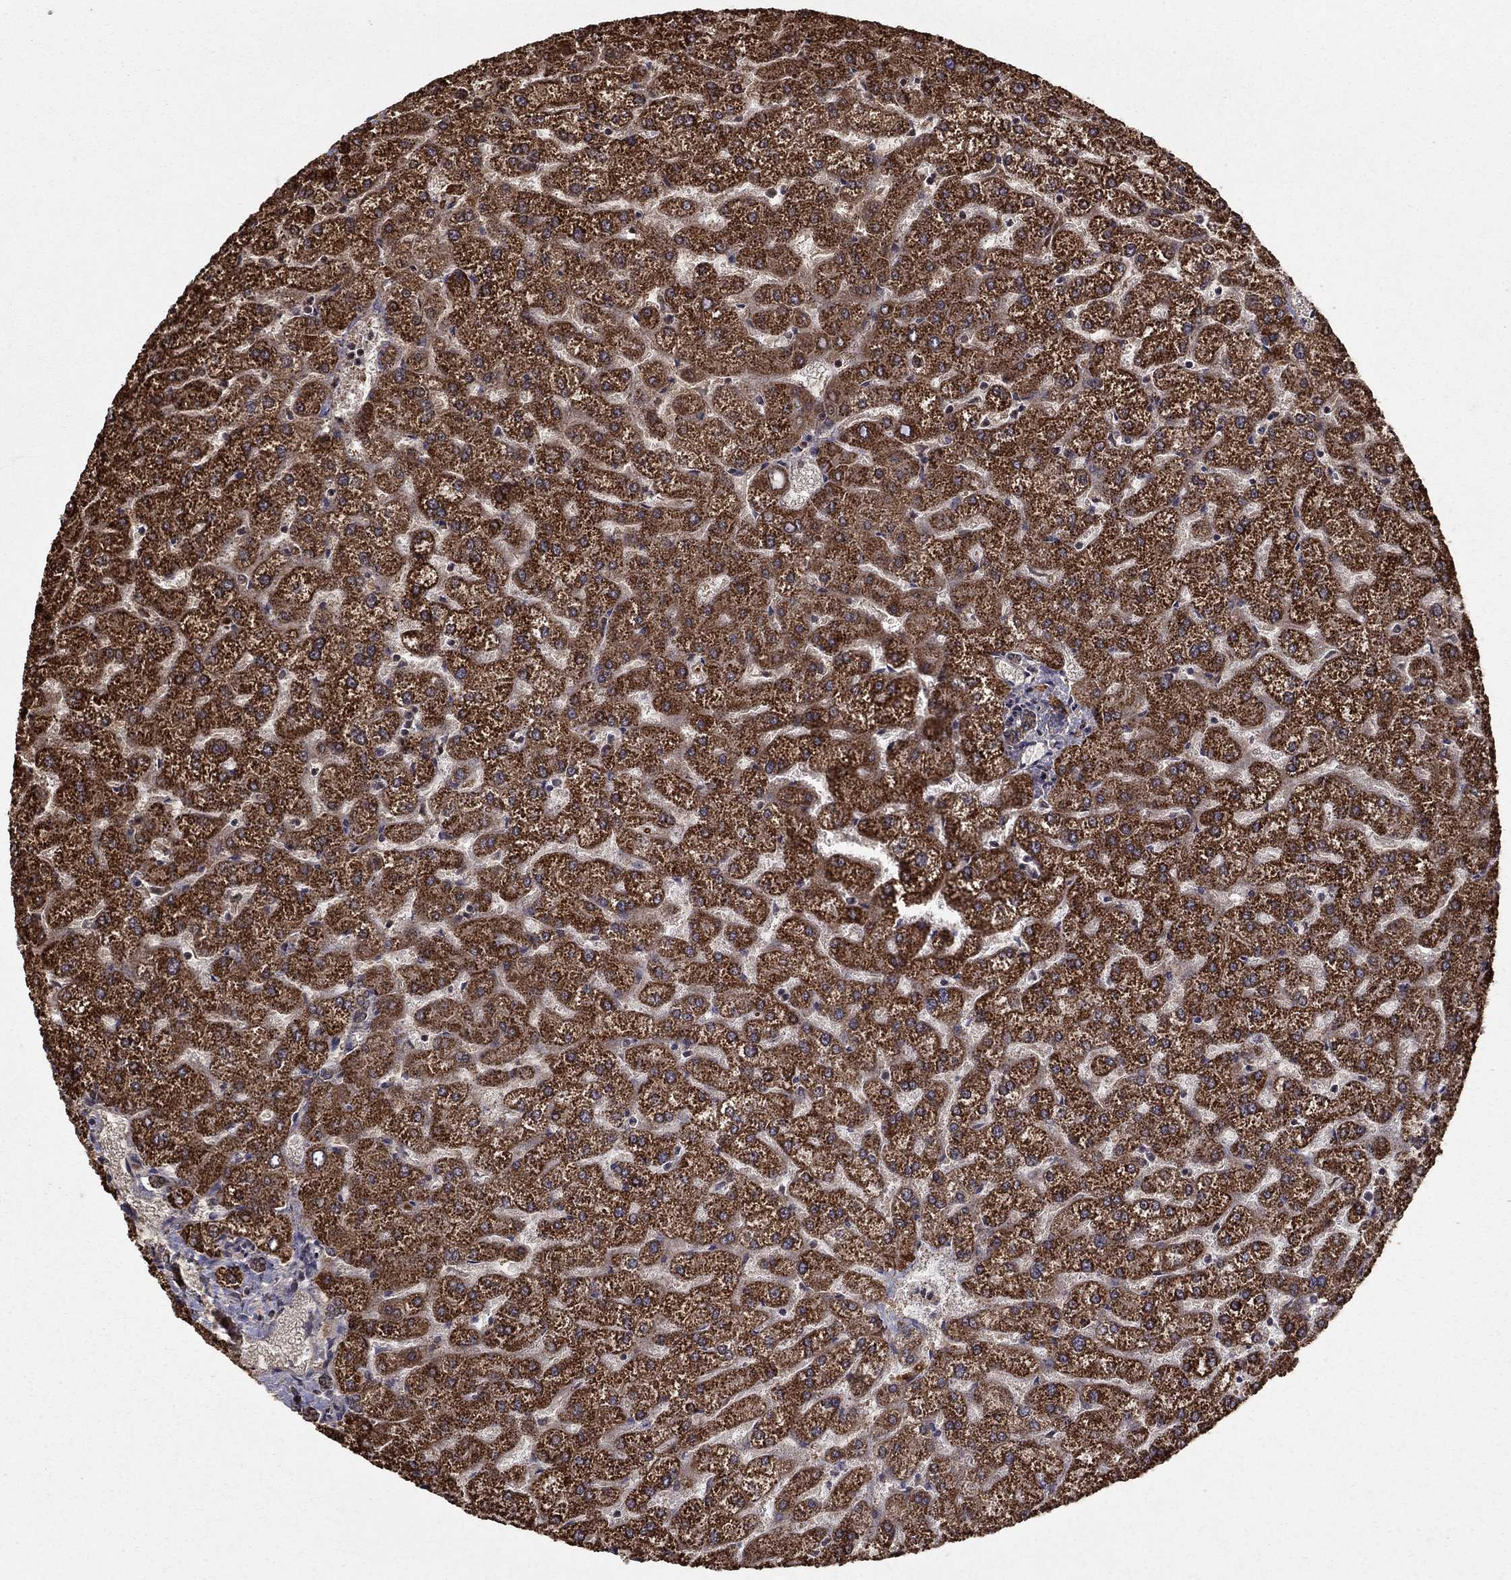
{"staining": {"intensity": "negative", "quantity": "none", "location": "none"}, "tissue": "liver", "cell_type": "Cholangiocytes", "image_type": "normal", "snomed": [{"axis": "morphology", "description": "Normal tissue, NOS"}, {"axis": "topography", "description": "Liver"}], "caption": "Histopathology image shows no protein staining in cholangiocytes of unremarkable liver. Nuclei are stained in blue.", "gene": "ACOT13", "patient": {"sex": "female", "age": 32}}